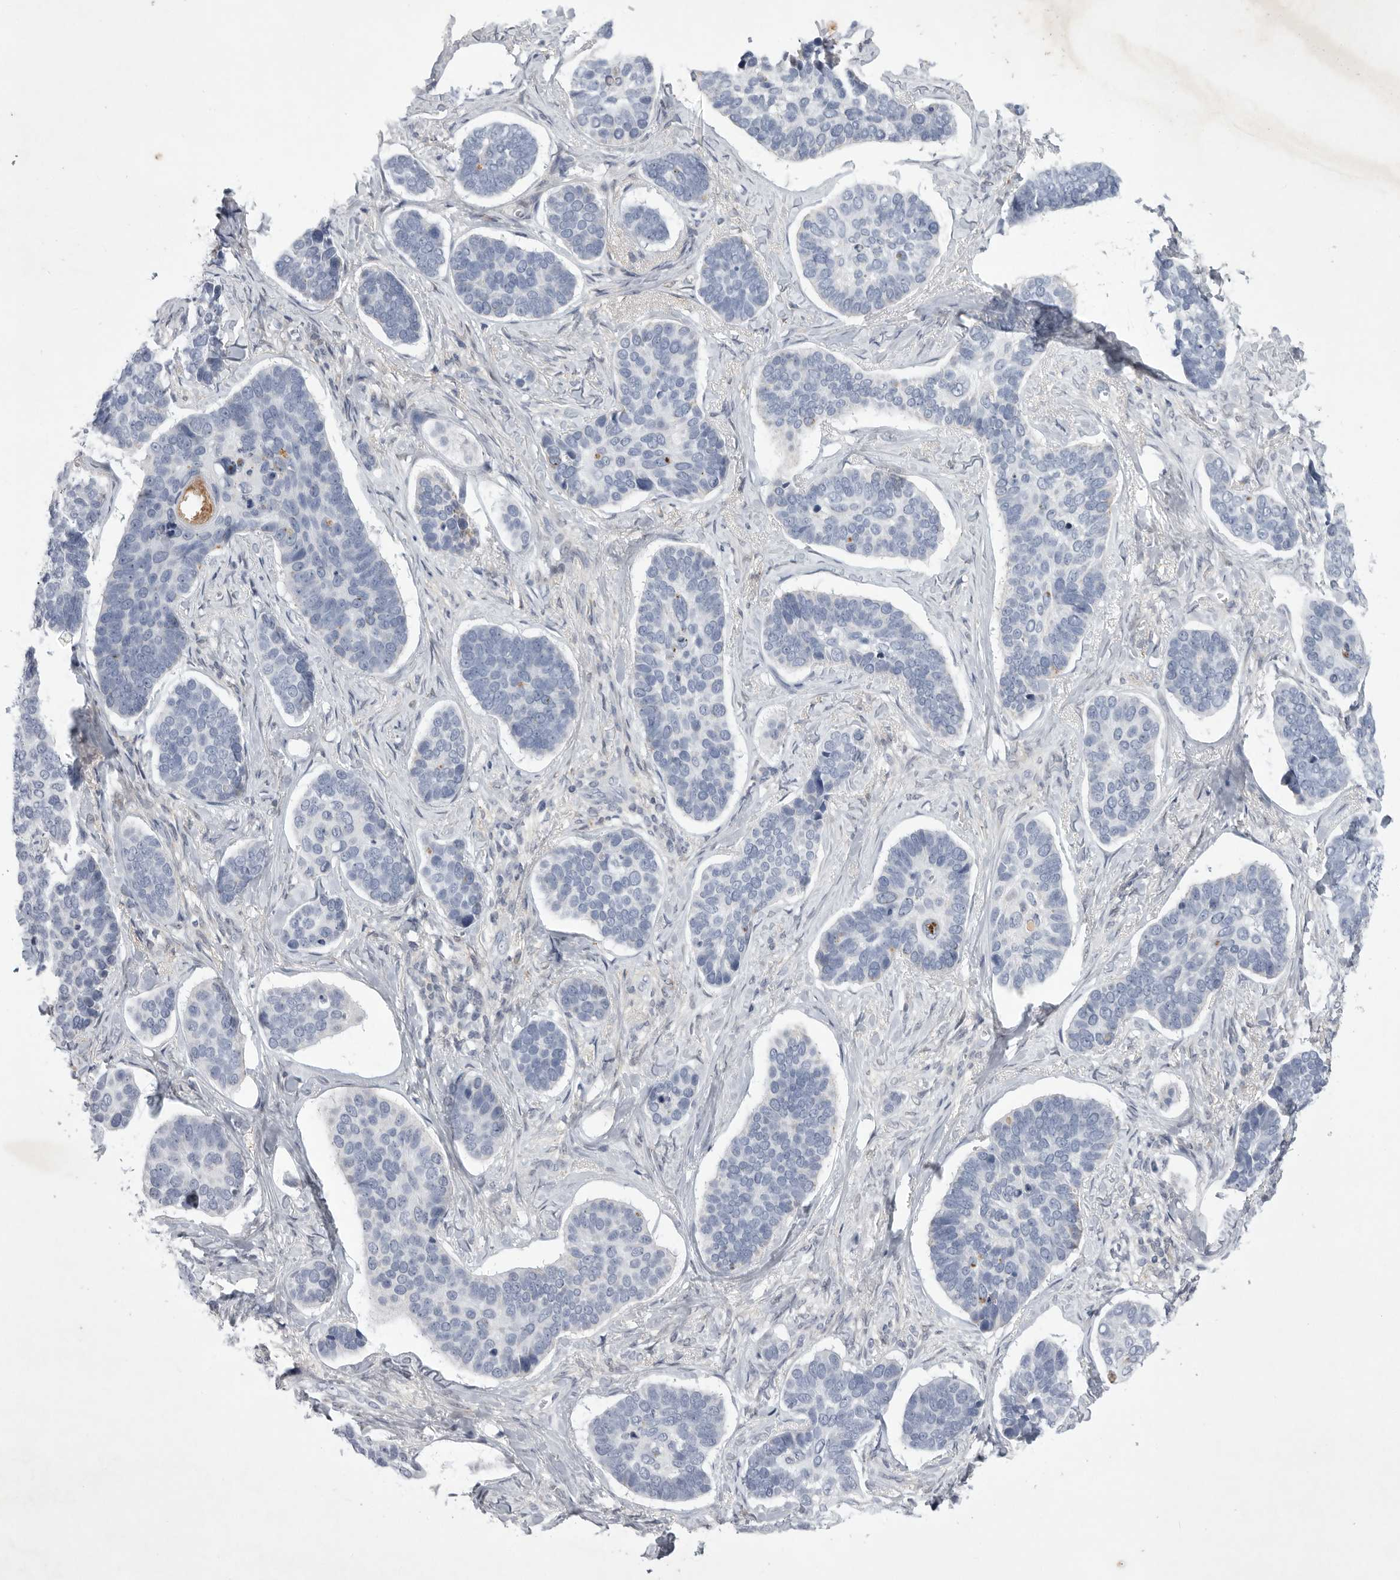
{"staining": {"intensity": "negative", "quantity": "none", "location": "none"}, "tissue": "skin cancer", "cell_type": "Tumor cells", "image_type": "cancer", "snomed": [{"axis": "morphology", "description": "Basal cell carcinoma"}, {"axis": "topography", "description": "Skin"}], "caption": "Human skin basal cell carcinoma stained for a protein using immunohistochemistry (IHC) demonstrates no positivity in tumor cells.", "gene": "SIGLEC10", "patient": {"sex": "male", "age": 62}}